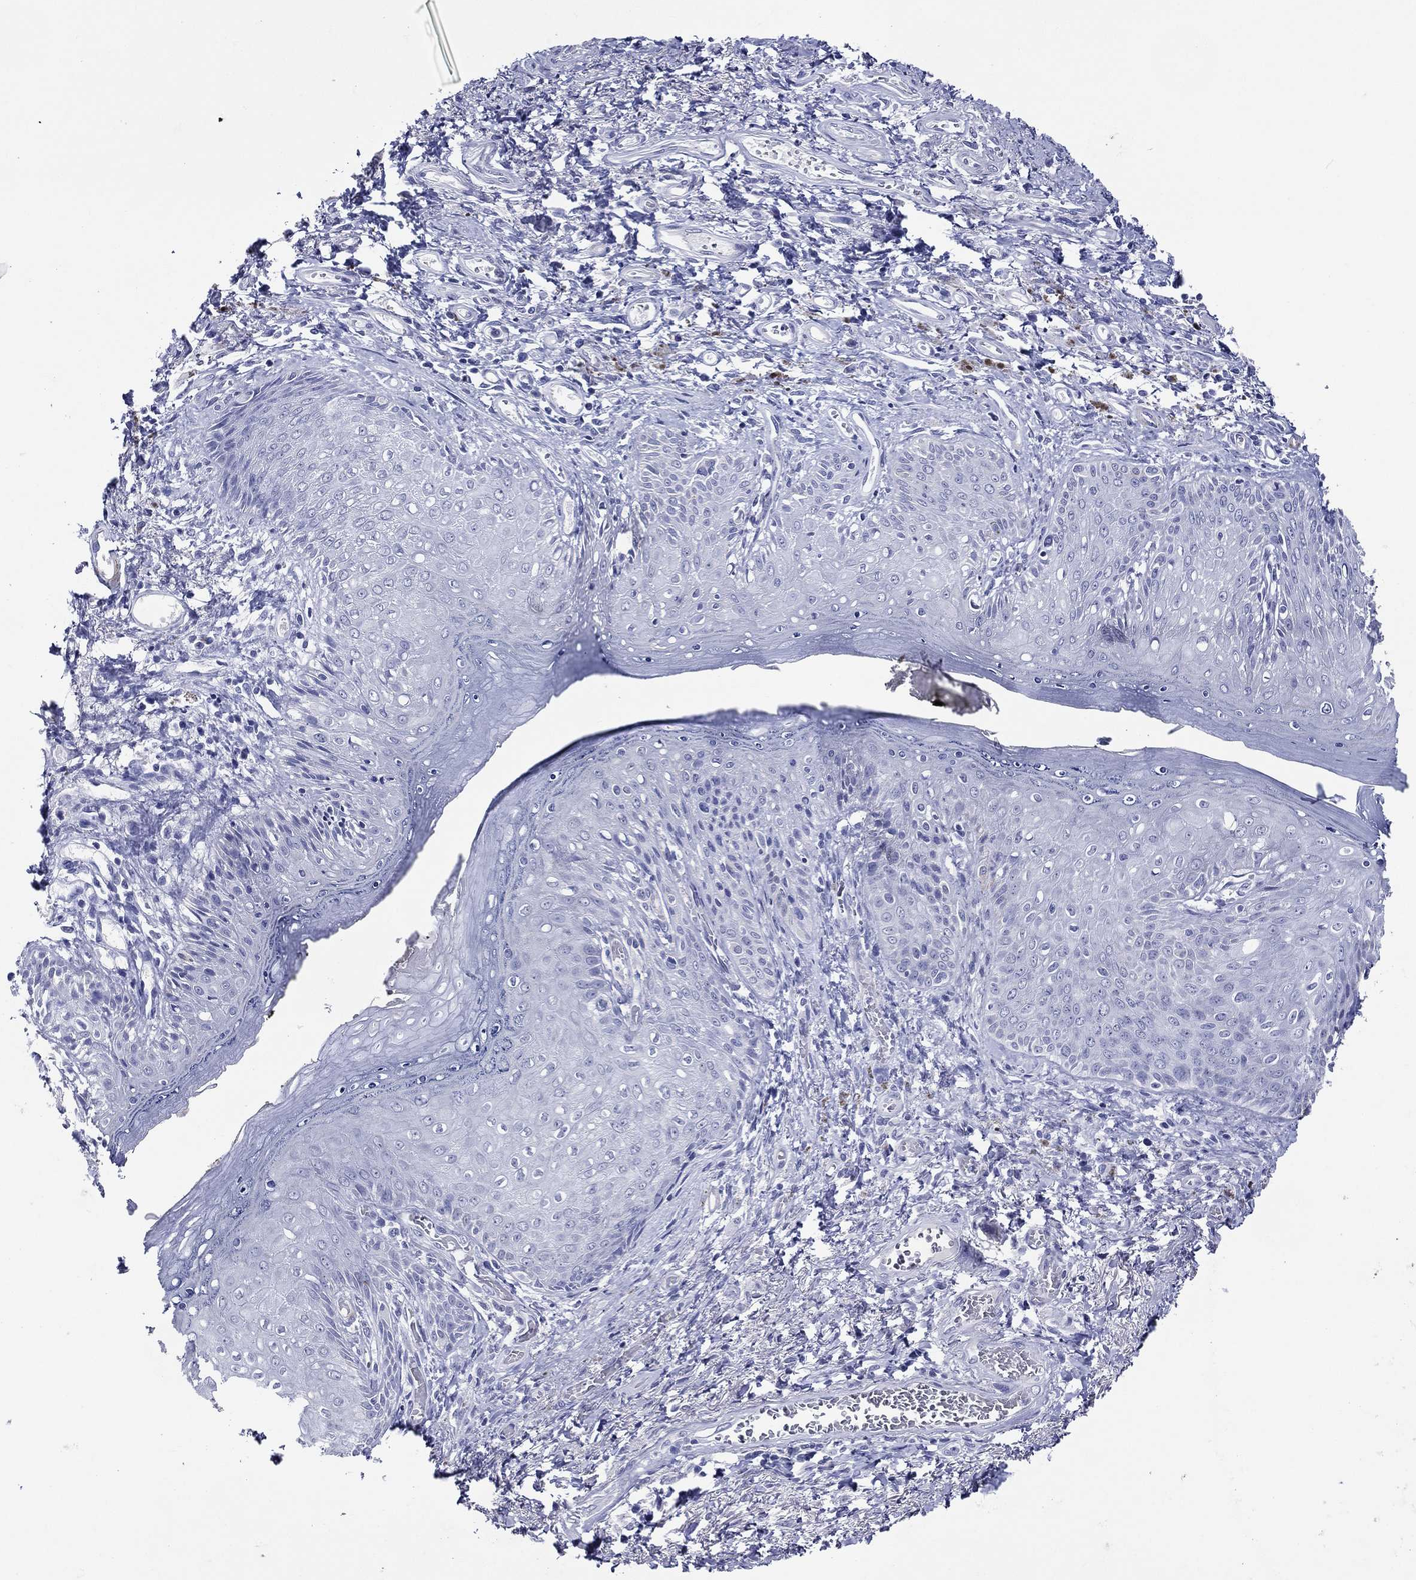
{"staining": {"intensity": "negative", "quantity": "none", "location": "none"}, "tissue": "skin", "cell_type": "Epidermal cells", "image_type": "normal", "snomed": [{"axis": "morphology", "description": "Normal tissue, NOS"}, {"axis": "morphology", "description": "Adenocarcinoma, NOS"}, {"axis": "topography", "description": "Rectum"}, {"axis": "topography", "description": "Anal"}], "caption": "Protein analysis of normal skin reveals no significant positivity in epidermal cells. The staining was performed using DAB to visualize the protein expression in brown, while the nuclei were stained in blue with hematoxylin (Magnification: 20x).", "gene": "ACE2", "patient": {"sex": "female", "age": 68}}